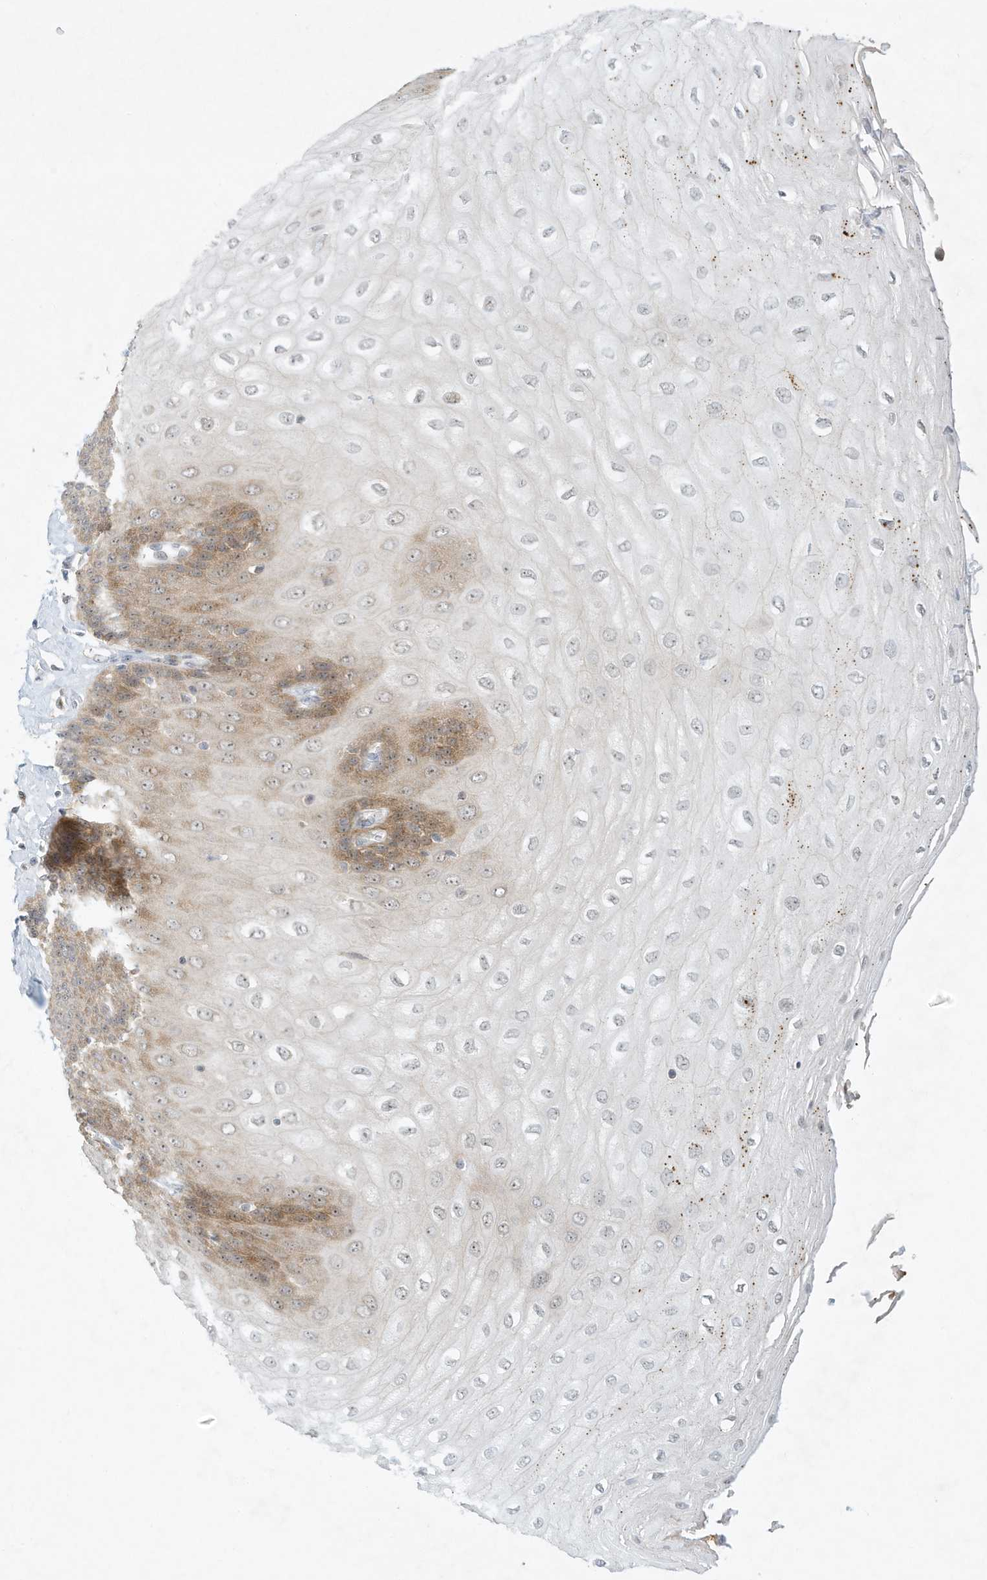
{"staining": {"intensity": "moderate", "quantity": "25%-75%", "location": "cytoplasmic/membranous"}, "tissue": "esophagus", "cell_type": "Squamous epithelial cells", "image_type": "normal", "snomed": [{"axis": "morphology", "description": "Normal tissue, NOS"}, {"axis": "topography", "description": "Esophagus"}], "caption": "Protein staining by immunohistochemistry (IHC) reveals moderate cytoplasmic/membranous expression in about 25%-75% of squamous epithelial cells in benign esophagus.", "gene": "PAK6", "patient": {"sex": "male", "age": 60}}